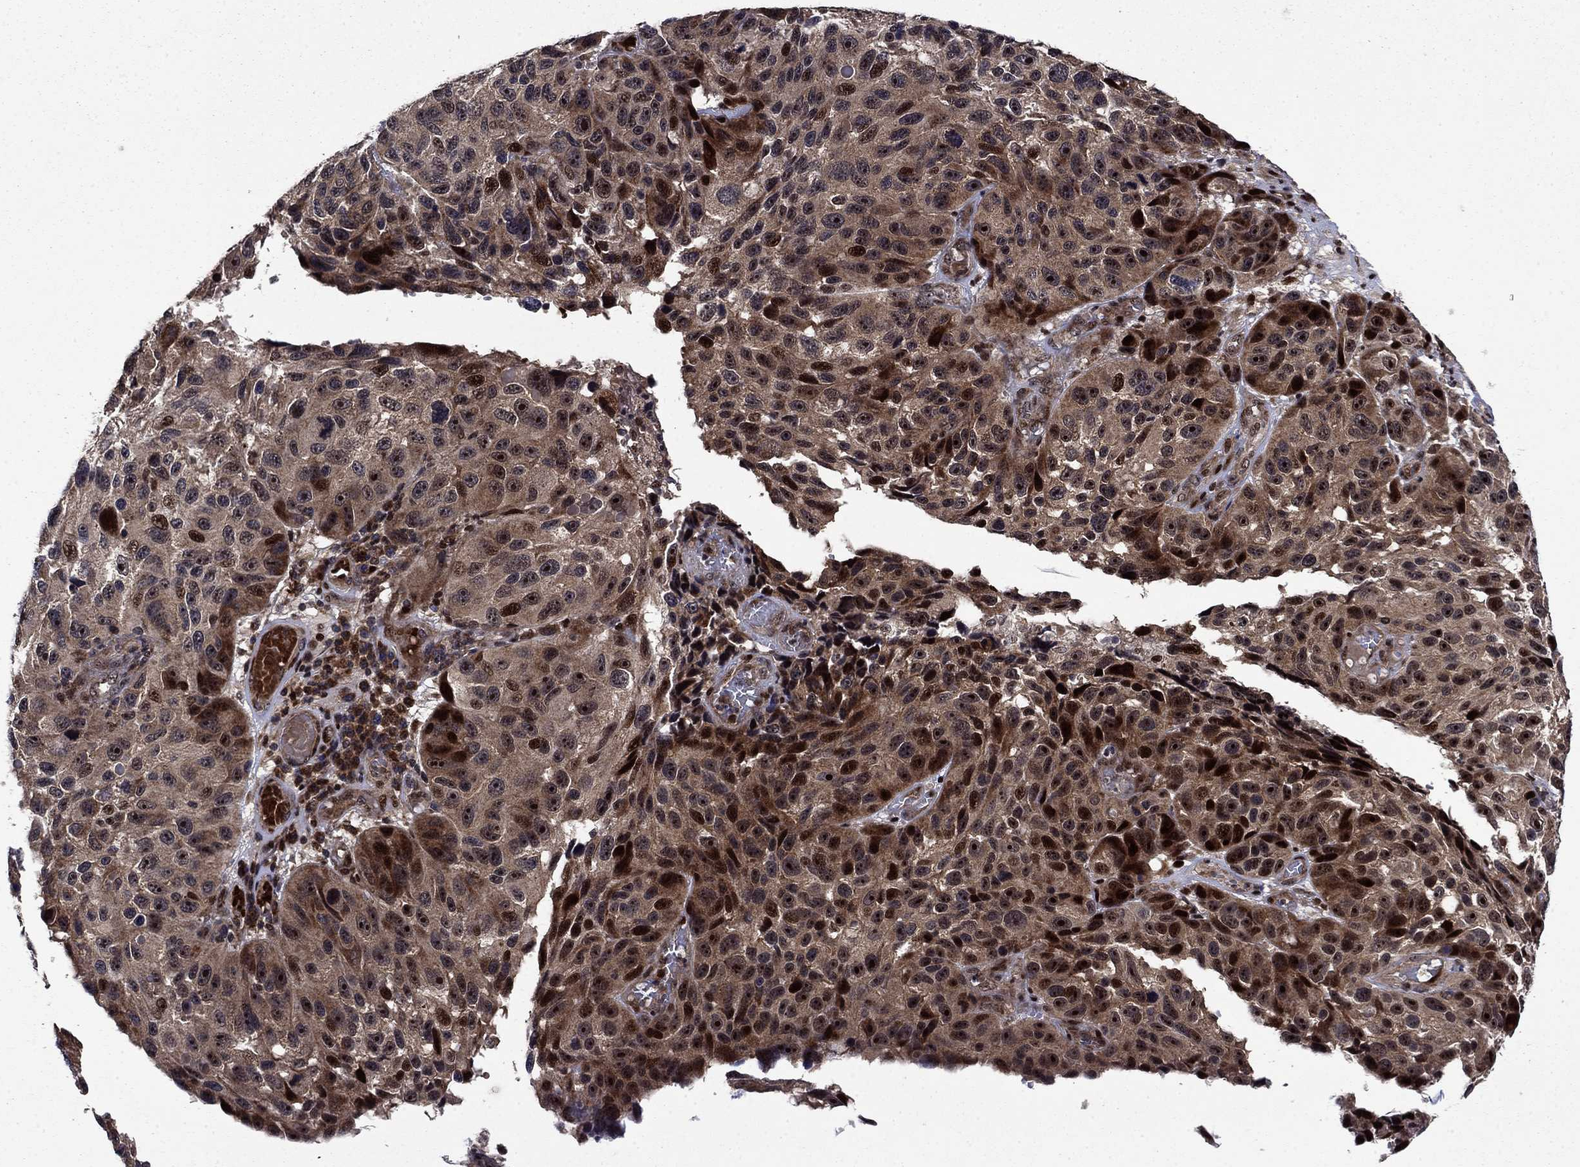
{"staining": {"intensity": "strong", "quantity": "25%-75%", "location": "cytoplasmic/membranous,nuclear"}, "tissue": "melanoma", "cell_type": "Tumor cells", "image_type": "cancer", "snomed": [{"axis": "morphology", "description": "Malignant melanoma, NOS"}, {"axis": "topography", "description": "Skin"}], "caption": "Malignant melanoma stained for a protein exhibits strong cytoplasmic/membranous and nuclear positivity in tumor cells. Nuclei are stained in blue.", "gene": "AGTPBP1", "patient": {"sex": "male", "age": 53}}